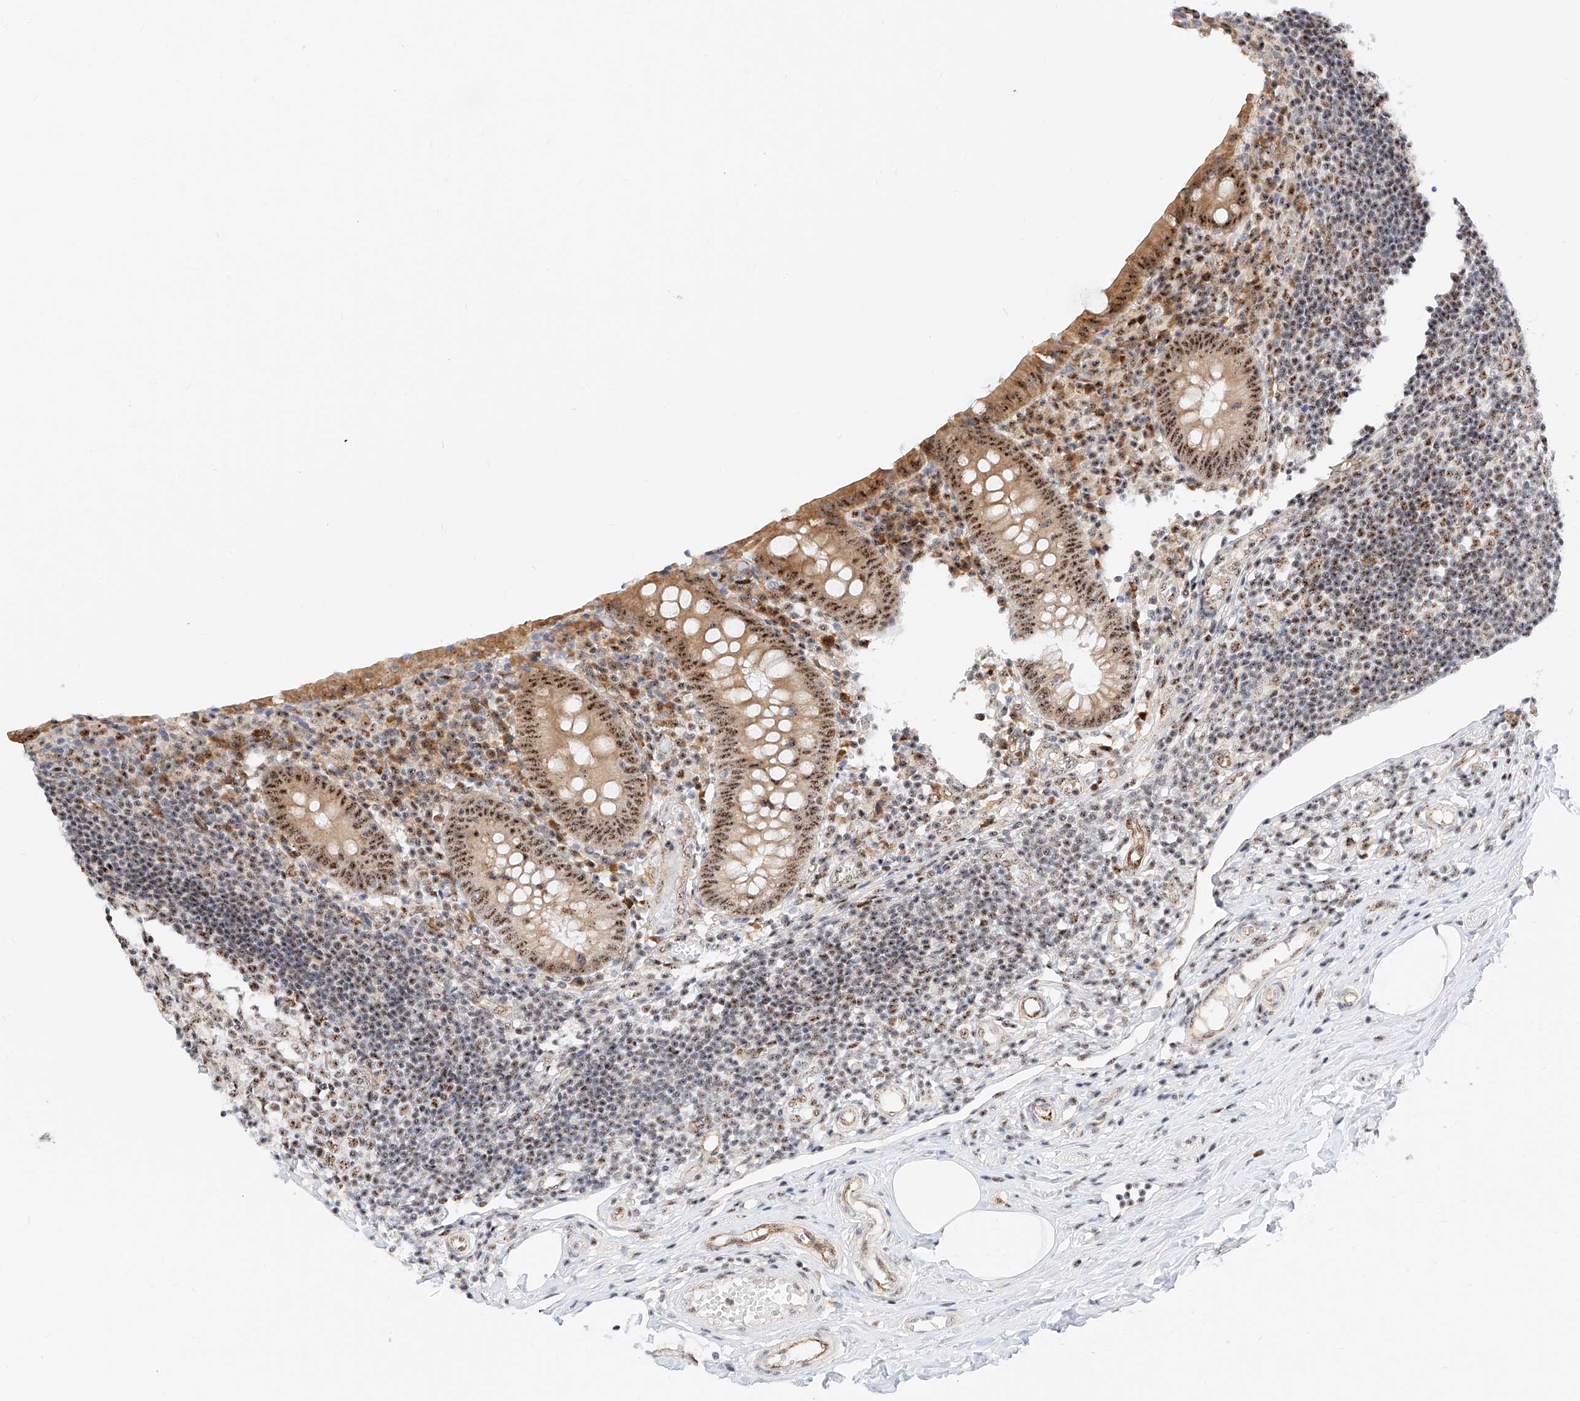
{"staining": {"intensity": "moderate", "quantity": ">75%", "location": "cytoplasmic/membranous,nuclear"}, "tissue": "appendix", "cell_type": "Glandular cells", "image_type": "normal", "snomed": [{"axis": "morphology", "description": "Normal tissue, NOS"}, {"axis": "topography", "description": "Appendix"}], "caption": "This image exhibits immunohistochemistry (IHC) staining of benign human appendix, with medium moderate cytoplasmic/membranous,nuclear positivity in about >75% of glandular cells.", "gene": "ATXN7L2", "patient": {"sex": "female", "age": 17}}